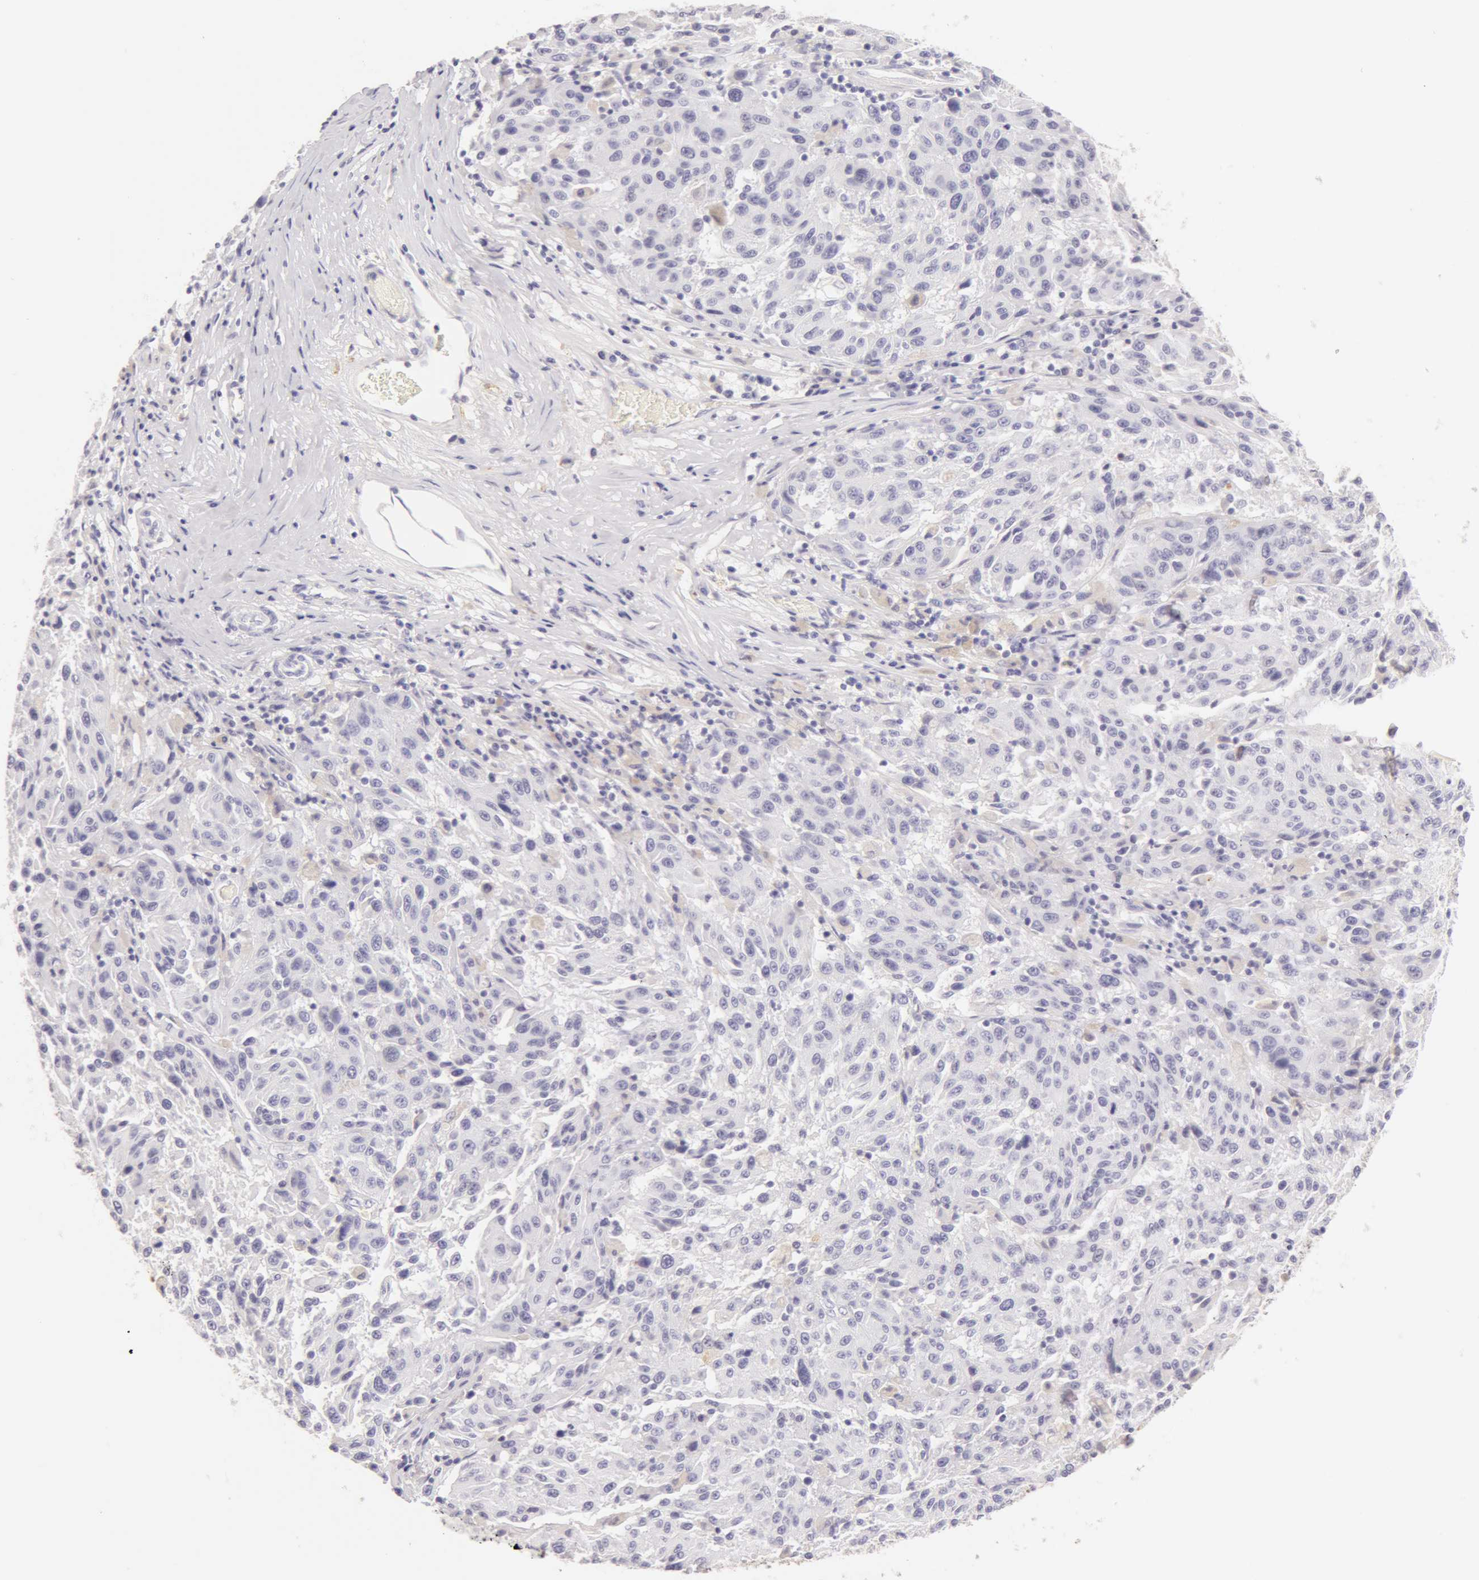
{"staining": {"intensity": "negative", "quantity": "none", "location": "none"}, "tissue": "melanoma", "cell_type": "Tumor cells", "image_type": "cancer", "snomed": [{"axis": "morphology", "description": "Malignant melanoma, NOS"}, {"axis": "topography", "description": "Skin"}], "caption": "This is an immunohistochemistry image of melanoma. There is no positivity in tumor cells.", "gene": "AHSG", "patient": {"sex": "female", "age": 77}}